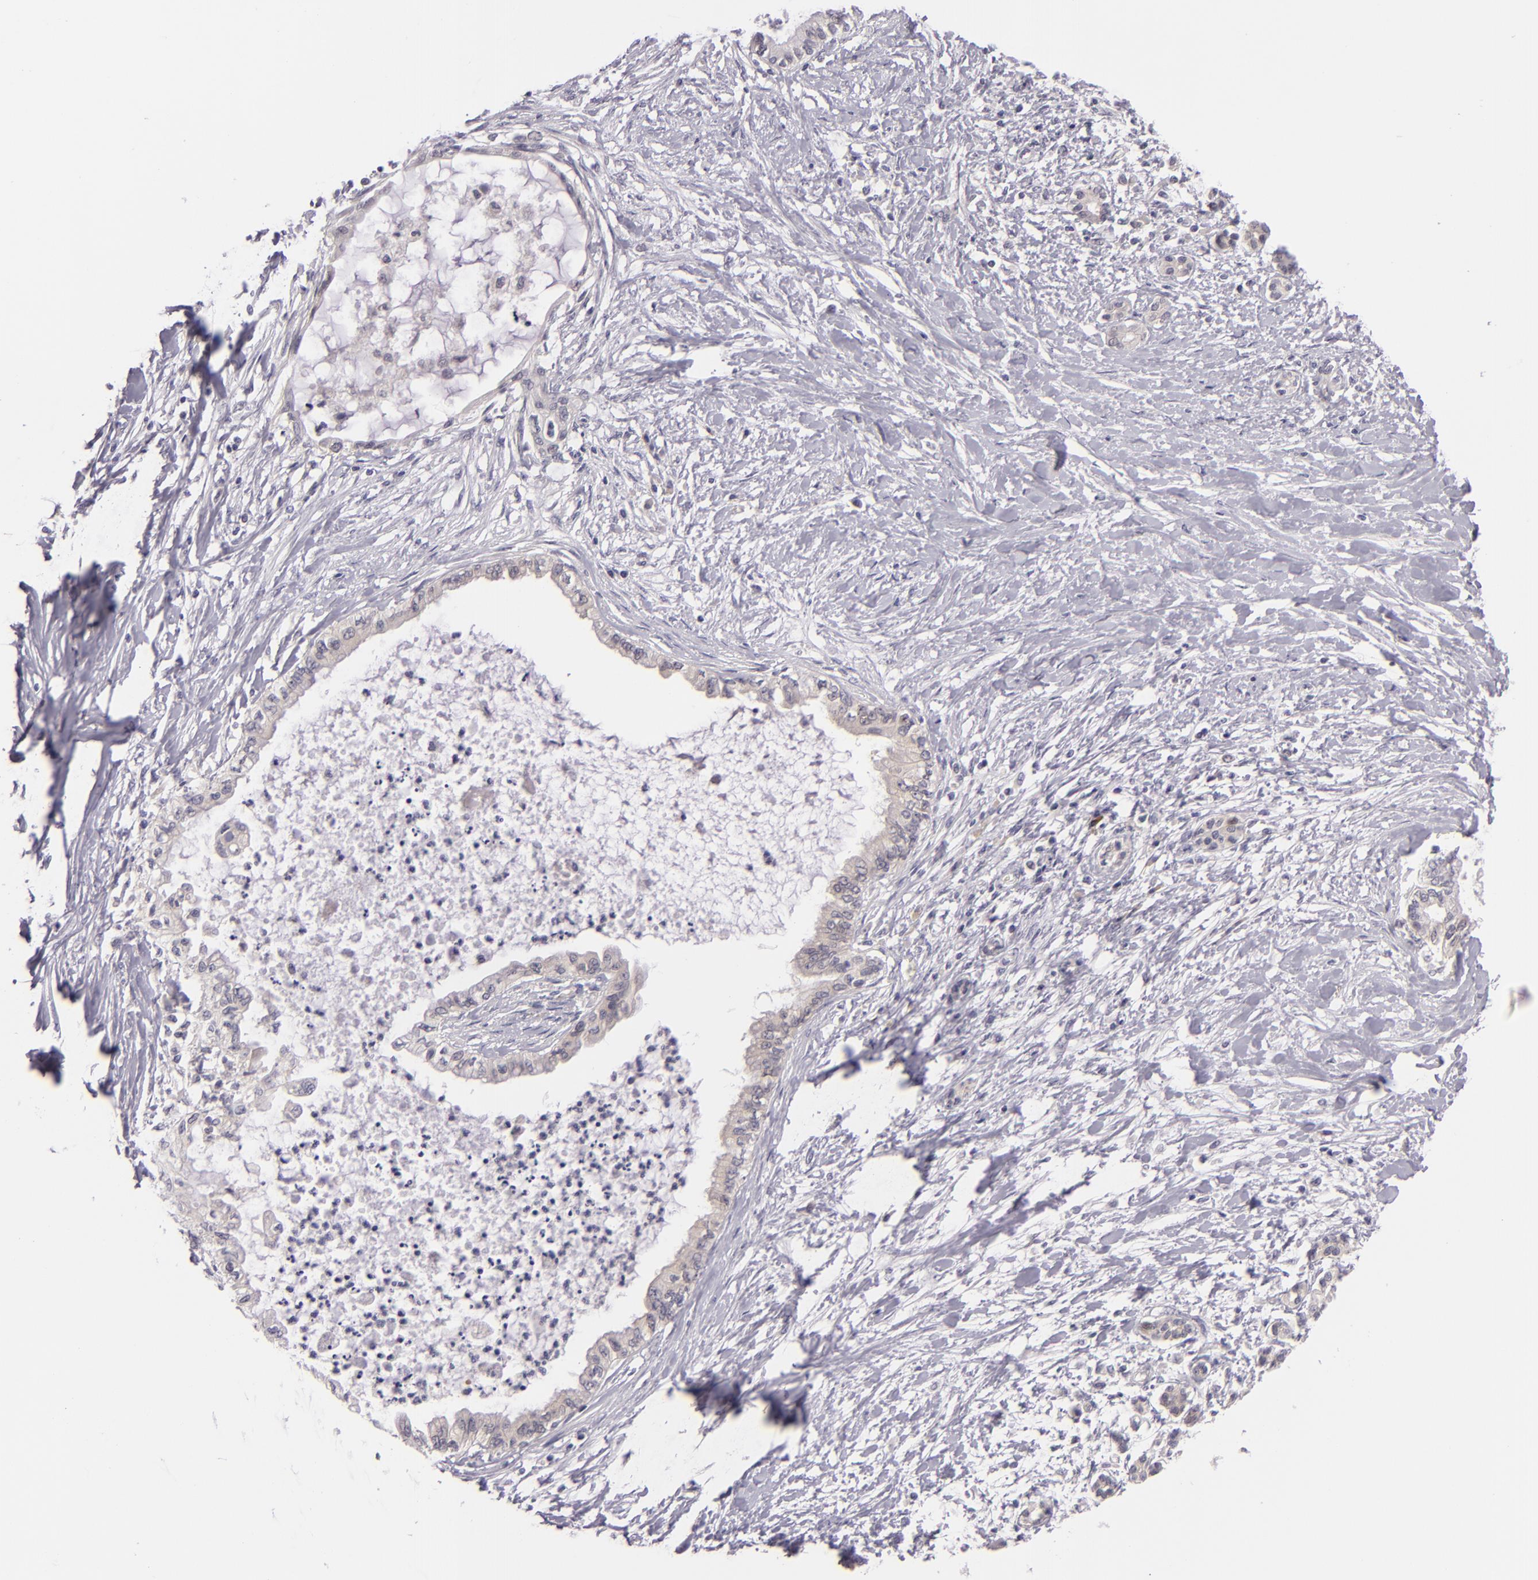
{"staining": {"intensity": "negative", "quantity": "none", "location": "none"}, "tissue": "pancreatic cancer", "cell_type": "Tumor cells", "image_type": "cancer", "snomed": [{"axis": "morphology", "description": "Adenocarcinoma, NOS"}, {"axis": "topography", "description": "Pancreas"}], "caption": "High power microscopy micrograph of an immunohistochemistry micrograph of pancreatic cancer, revealing no significant positivity in tumor cells.", "gene": "CSE1L", "patient": {"sex": "female", "age": 64}}